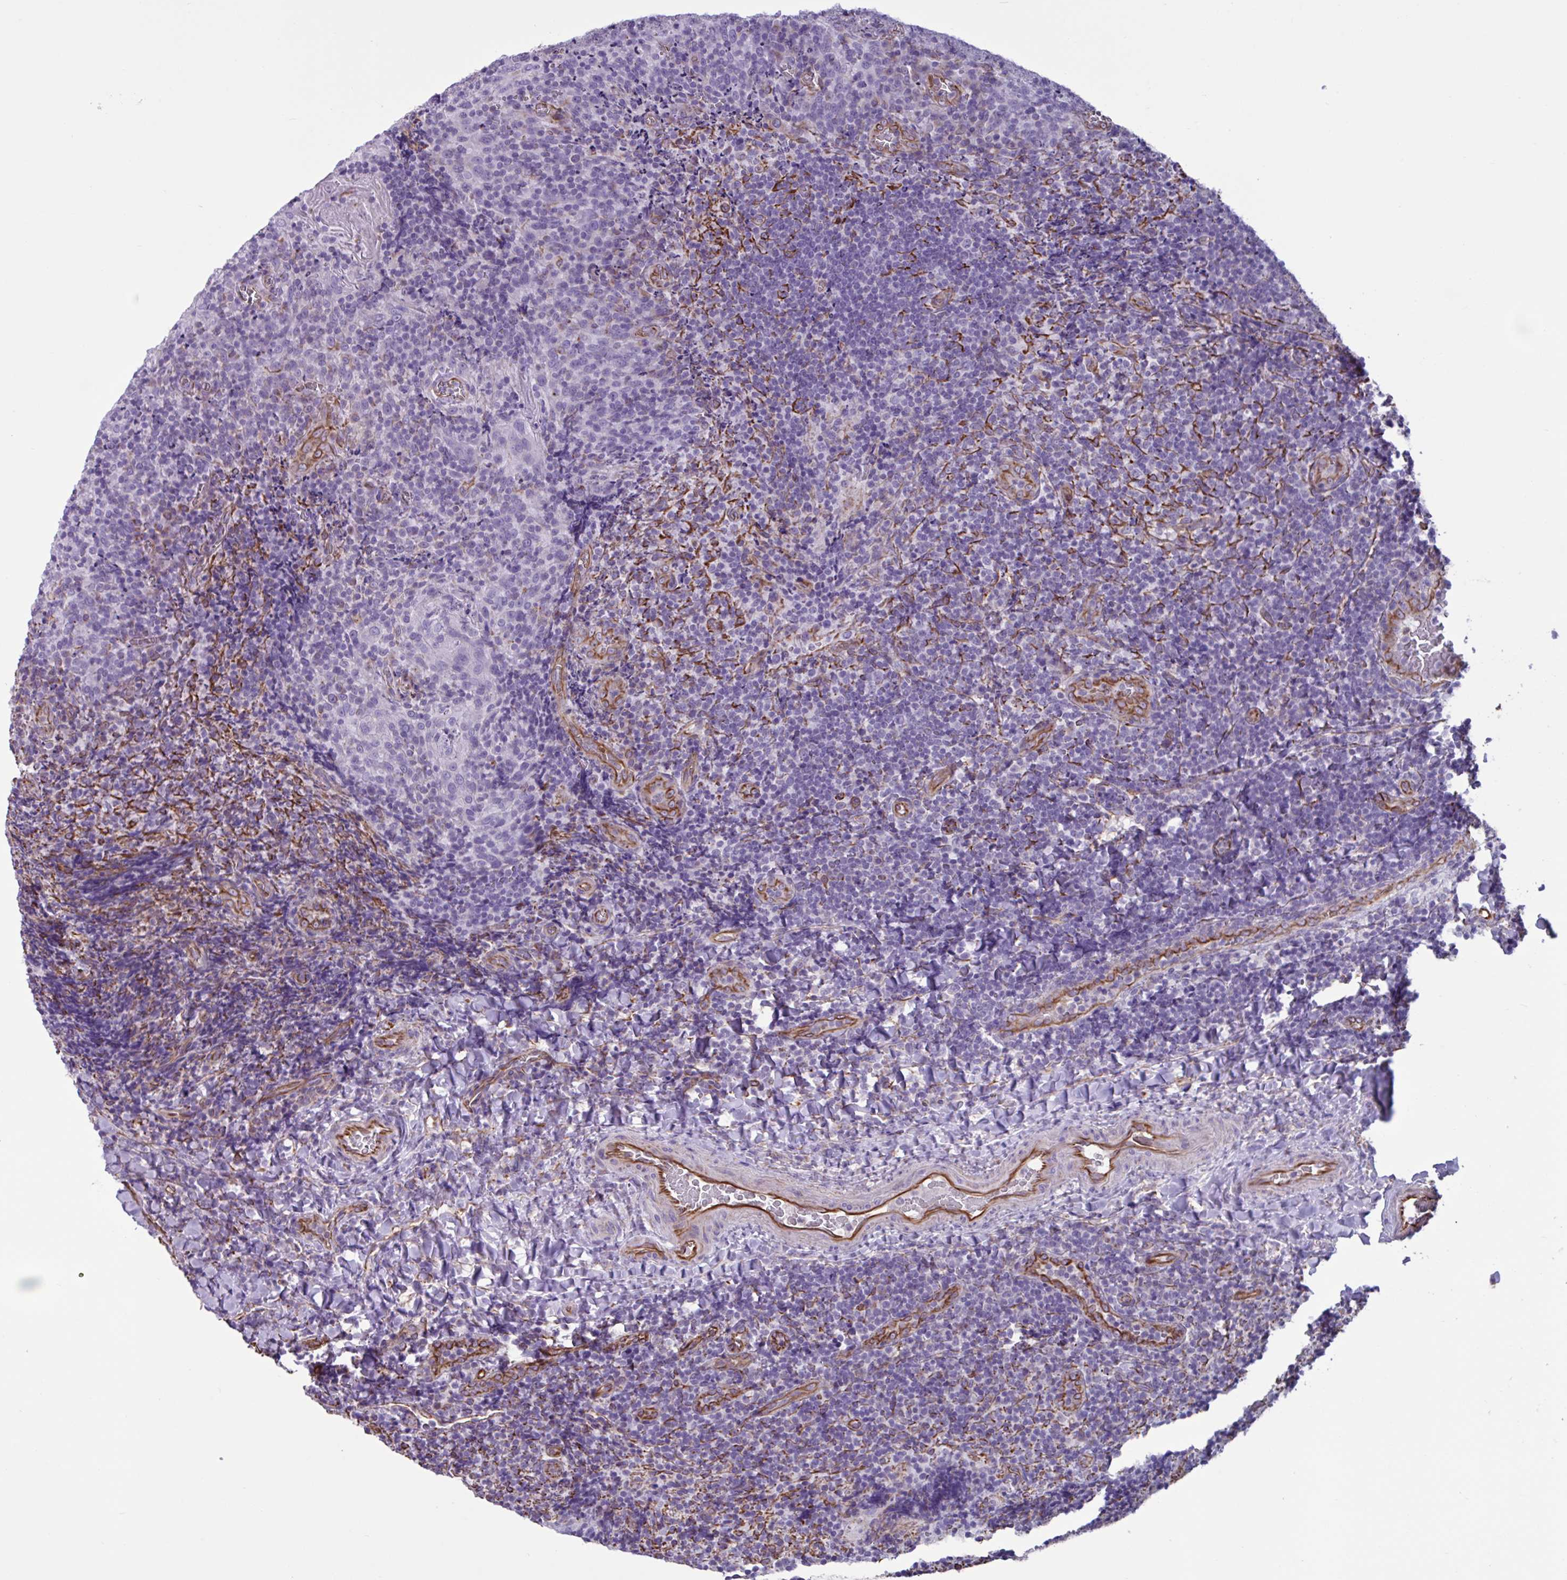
{"staining": {"intensity": "negative", "quantity": "none", "location": "none"}, "tissue": "tonsil", "cell_type": "Germinal center cells", "image_type": "normal", "snomed": [{"axis": "morphology", "description": "Normal tissue, NOS"}, {"axis": "topography", "description": "Tonsil"}], "caption": "Immunohistochemistry (IHC) photomicrograph of unremarkable tonsil: human tonsil stained with DAB shows no significant protein expression in germinal center cells. (DAB (3,3'-diaminobenzidine) immunohistochemistry (IHC) with hematoxylin counter stain).", "gene": "TMEM86B", "patient": {"sex": "male", "age": 17}}